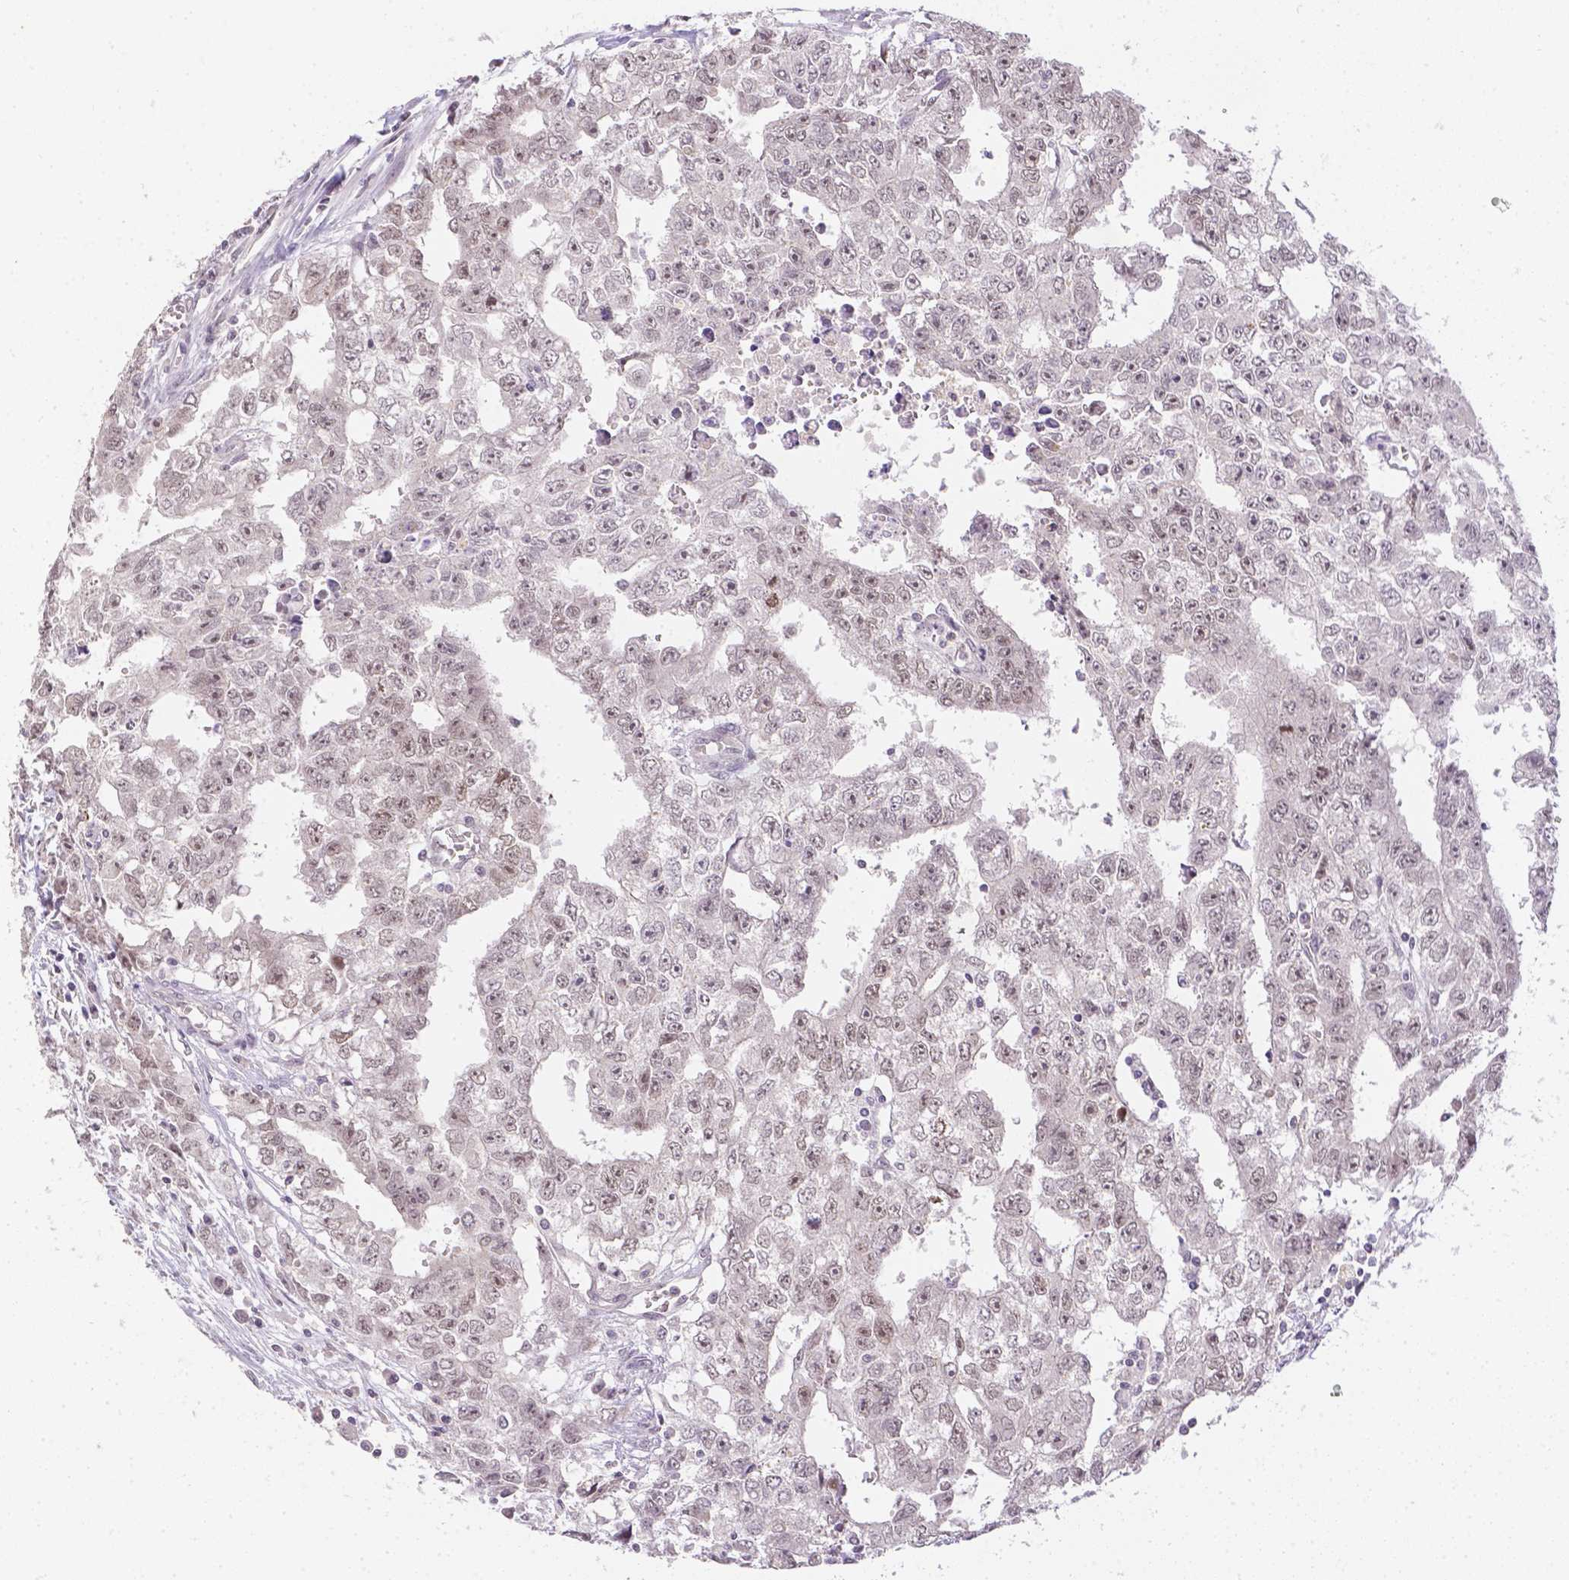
{"staining": {"intensity": "weak", "quantity": "25%-75%", "location": "nuclear"}, "tissue": "testis cancer", "cell_type": "Tumor cells", "image_type": "cancer", "snomed": [{"axis": "morphology", "description": "Carcinoma, Embryonal, NOS"}, {"axis": "morphology", "description": "Teratoma, malignant, NOS"}, {"axis": "topography", "description": "Testis"}], "caption": "About 25%-75% of tumor cells in teratoma (malignant) (testis) demonstrate weak nuclear protein staining as visualized by brown immunohistochemical staining.", "gene": "ZNF280B", "patient": {"sex": "male", "age": 24}}